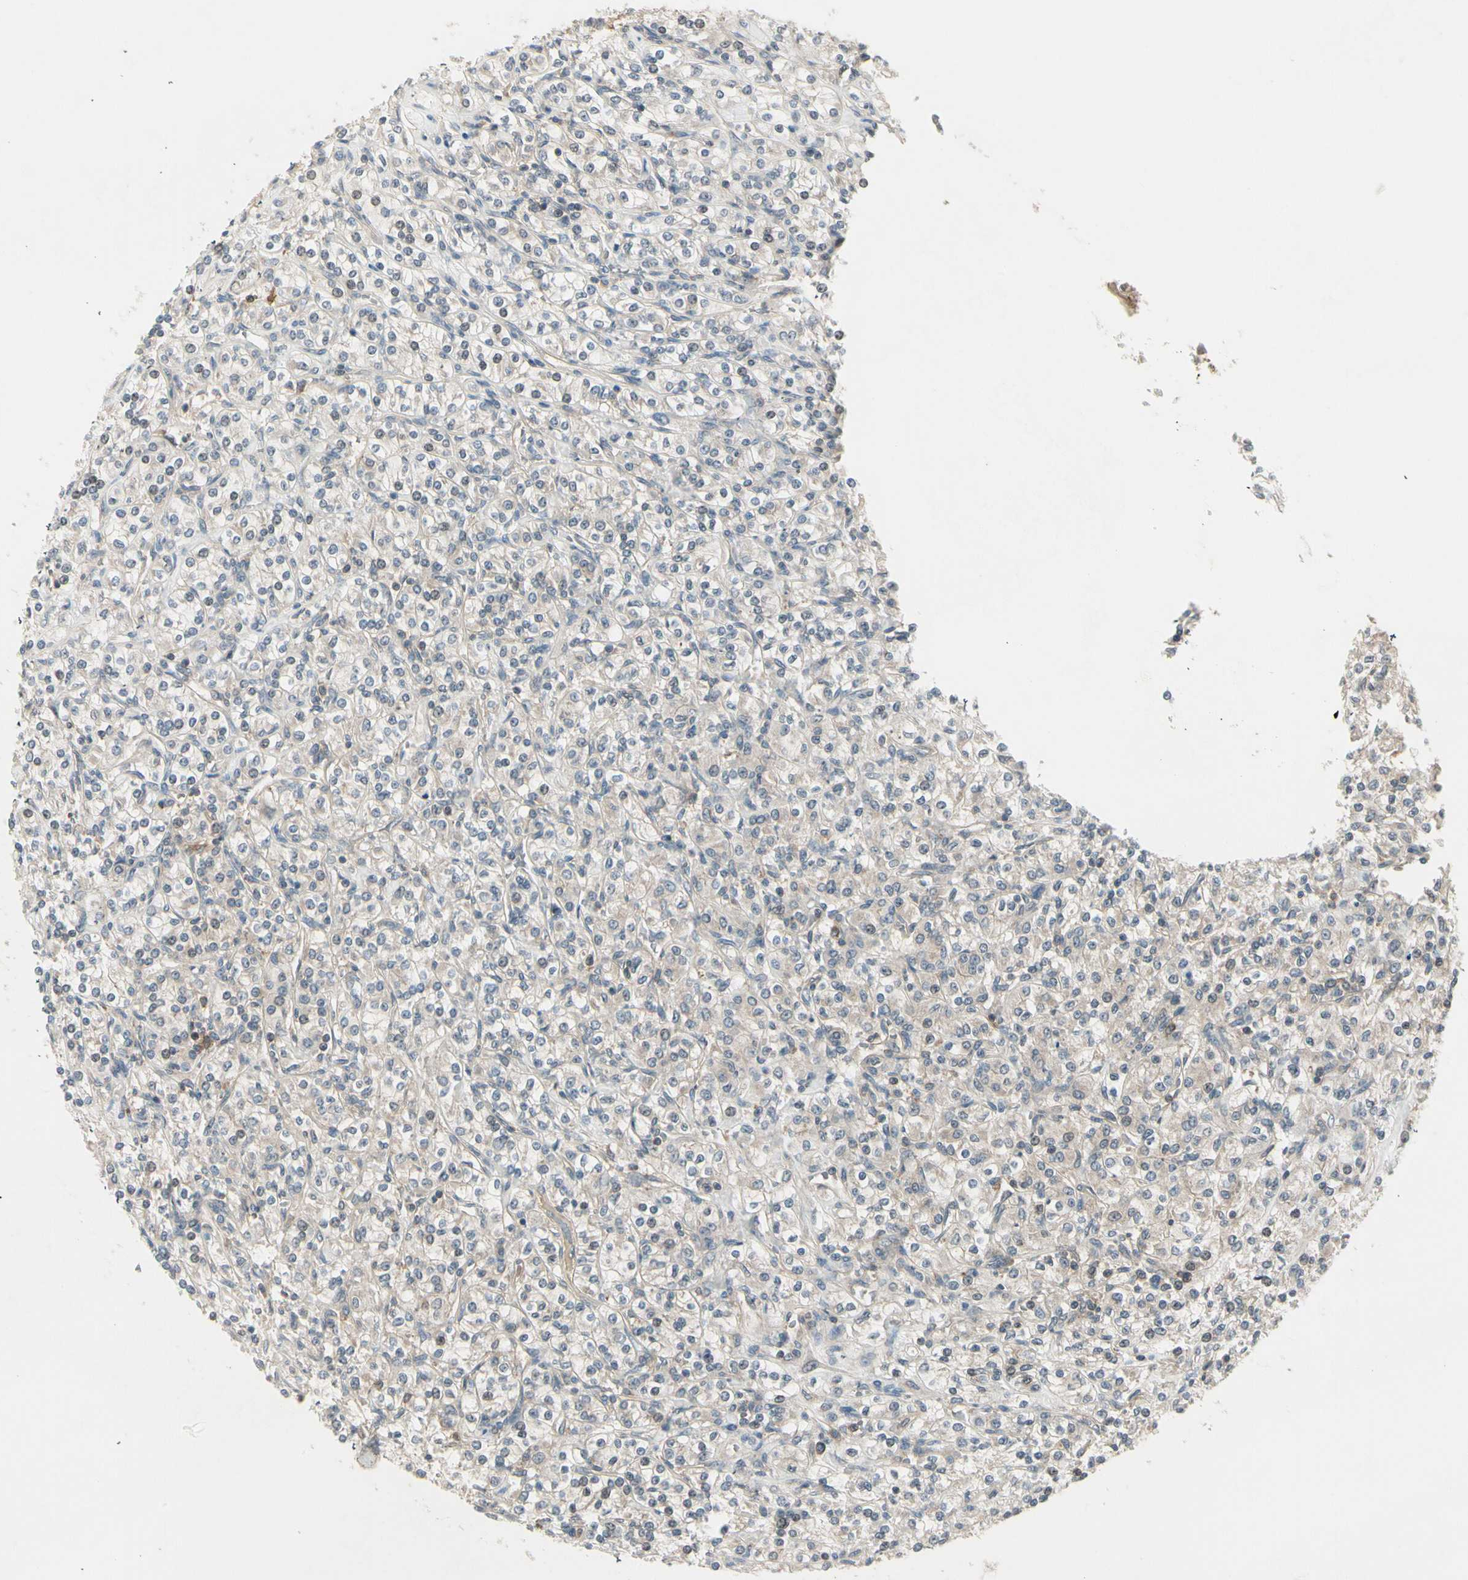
{"staining": {"intensity": "weak", "quantity": "25%-75%", "location": "cytoplasmic/membranous"}, "tissue": "renal cancer", "cell_type": "Tumor cells", "image_type": "cancer", "snomed": [{"axis": "morphology", "description": "Adenocarcinoma, NOS"}, {"axis": "topography", "description": "Kidney"}], "caption": "Immunohistochemistry (IHC) staining of renal cancer, which reveals low levels of weak cytoplasmic/membranous positivity in about 25%-75% of tumor cells indicating weak cytoplasmic/membranous protein staining. The staining was performed using DAB (brown) for protein detection and nuclei were counterstained in hematoxylin (blue).", "gene": "OXSR1", "patient": {"sex": "male", "age": 77}}